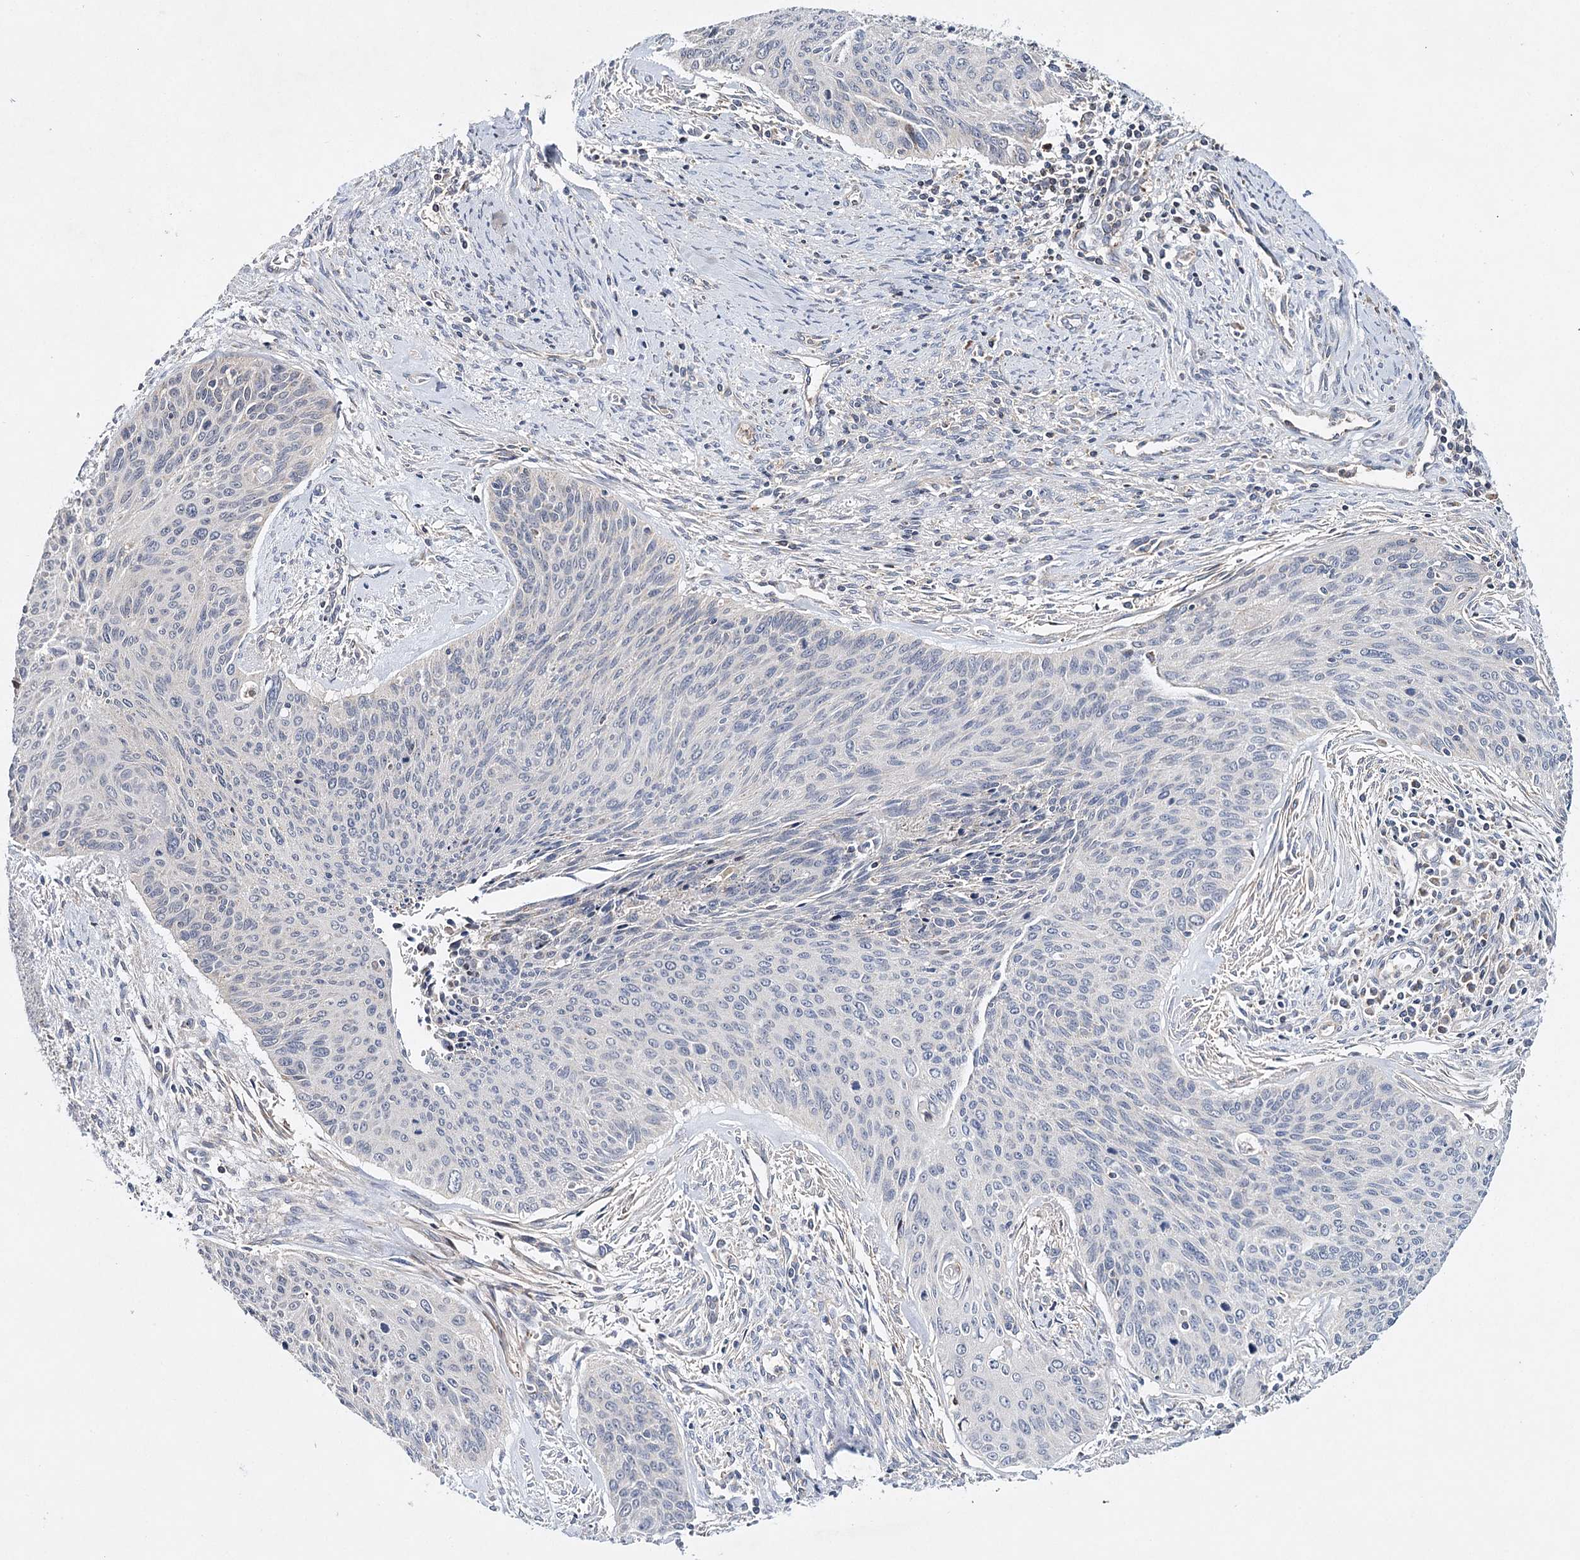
{"staining": {"intensity": "negative", "quantity": "none", "location": "none"}, "tissue": "cervical cancer", "cell_type": "Tumor cells", "image_type": "cancer", "snomed": [{"axis": "morphology", "description": "Squamous cell carcinoma, NOS"}, {"axis": "topography", "description": "Cervix"}], "caption": "Immunohistochemistry (IHC) histopathology image of human cervical cancer (squamous cell carcinoma) stained for a protein (brown), which shows no expression in tumor cells.", "gene": "CFAP46", "patient": {"sex": "female", "age": 55}}